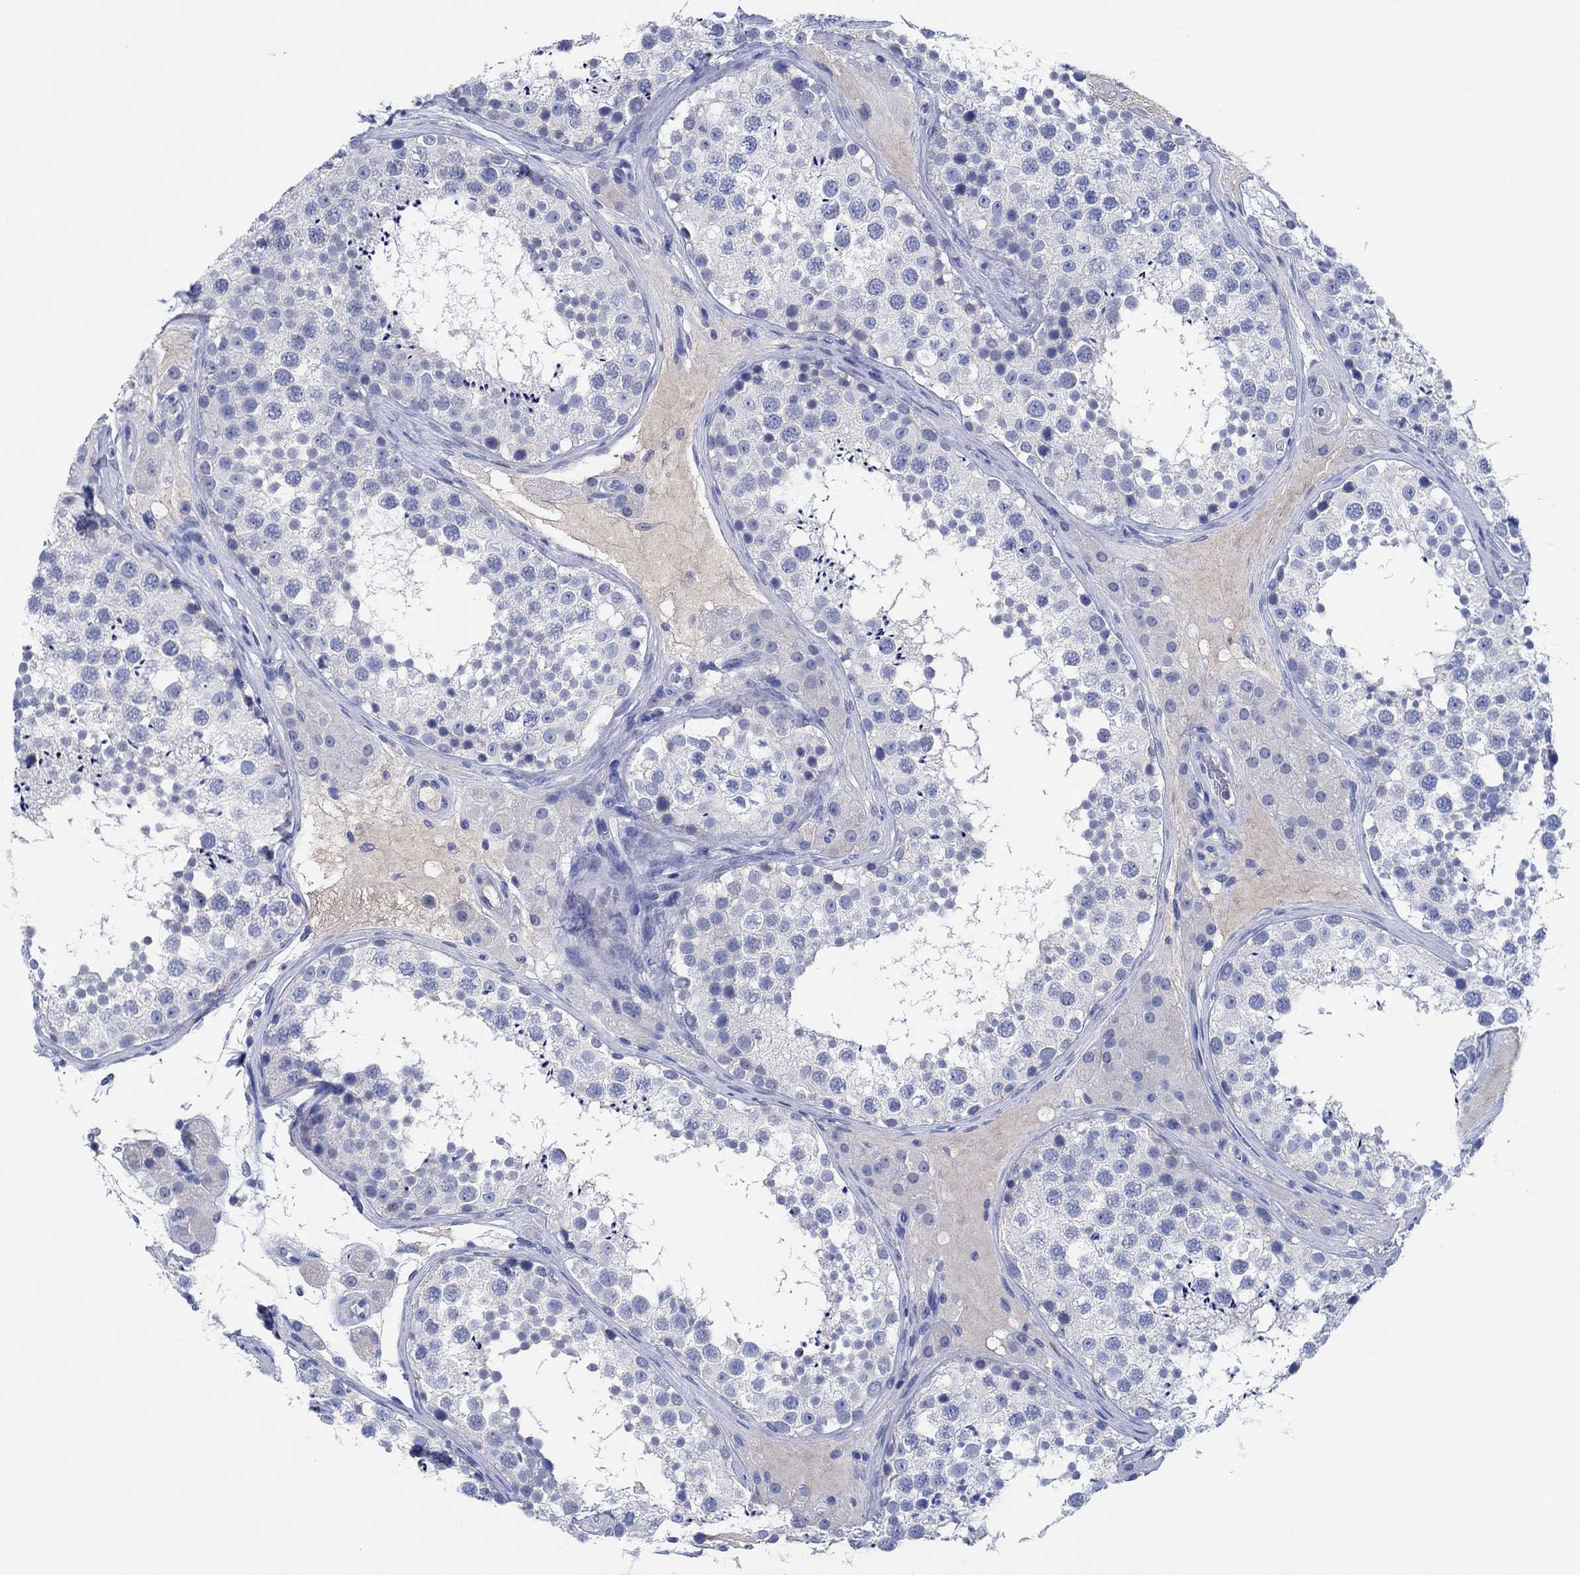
{"staining": {"intensity": "negative", "quantity": "none", "location": "none"}, "tissue": "testis", "cell_type": "Cells in seminiferous ducts", "image_type": "normal", "snomed": [{"axis": "morphology", "description": "Normal tissue, NOS"}, {"axis": "topography", "description": "Testis"}], "caption": "This micrograph is of unremarkable testis stained with immunohistochemistry (IHC) to label a protein in brown with the nuclei are counter-stained blue. There is no positivity in cells in seminiferous ducts. The staining is performed using DAB (3,3'-diaminobenzidine) brown chromogen with nuclei counter-stained in using hematoxylin.", "gene": "CPNE6", "patient": {"sex": "male", "age": 41}}